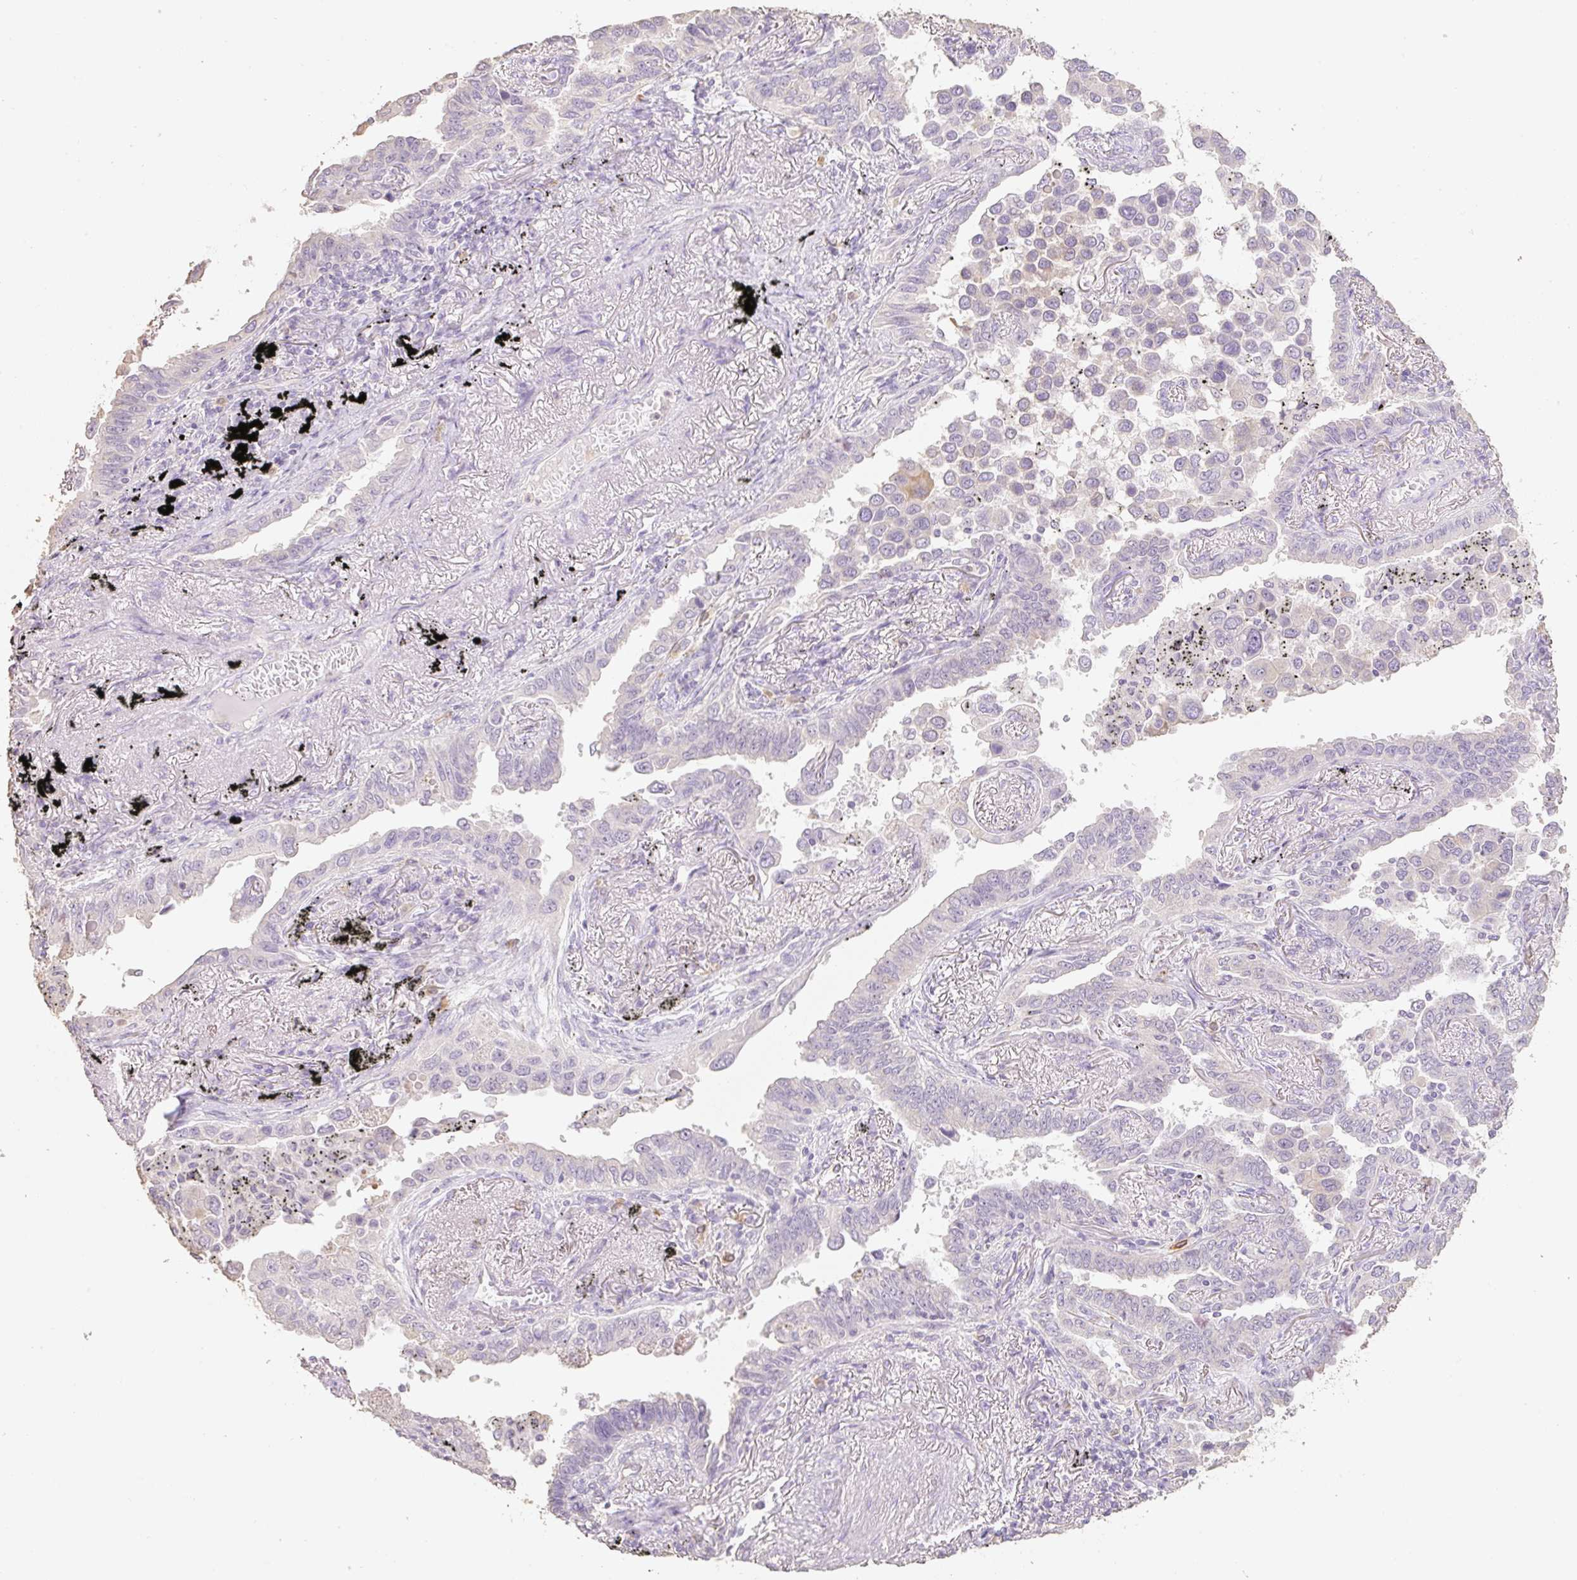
{"staining": {"intensity": "negative", "quantity": "none", "location": "none"}, "tissue": "lung cancer", "cell_type": "Tumor cells", "image_type": "cancer", "snomed": [{"axis": "morphology", "description": "Adenocarcinoma, NOS"}, {"axis": "topography", "description": "Lung"}], "caption": "Immunohistochemical staining of adenocarcinoma (lung) shows no significant positivity in tumor cells. (DAB (3,3'-diaminobenzidine) IHC visualized using brightfield microscopy, high magnification).", "gene": "MBOAT7", "patient": {"sex": "male", "age": 67}}